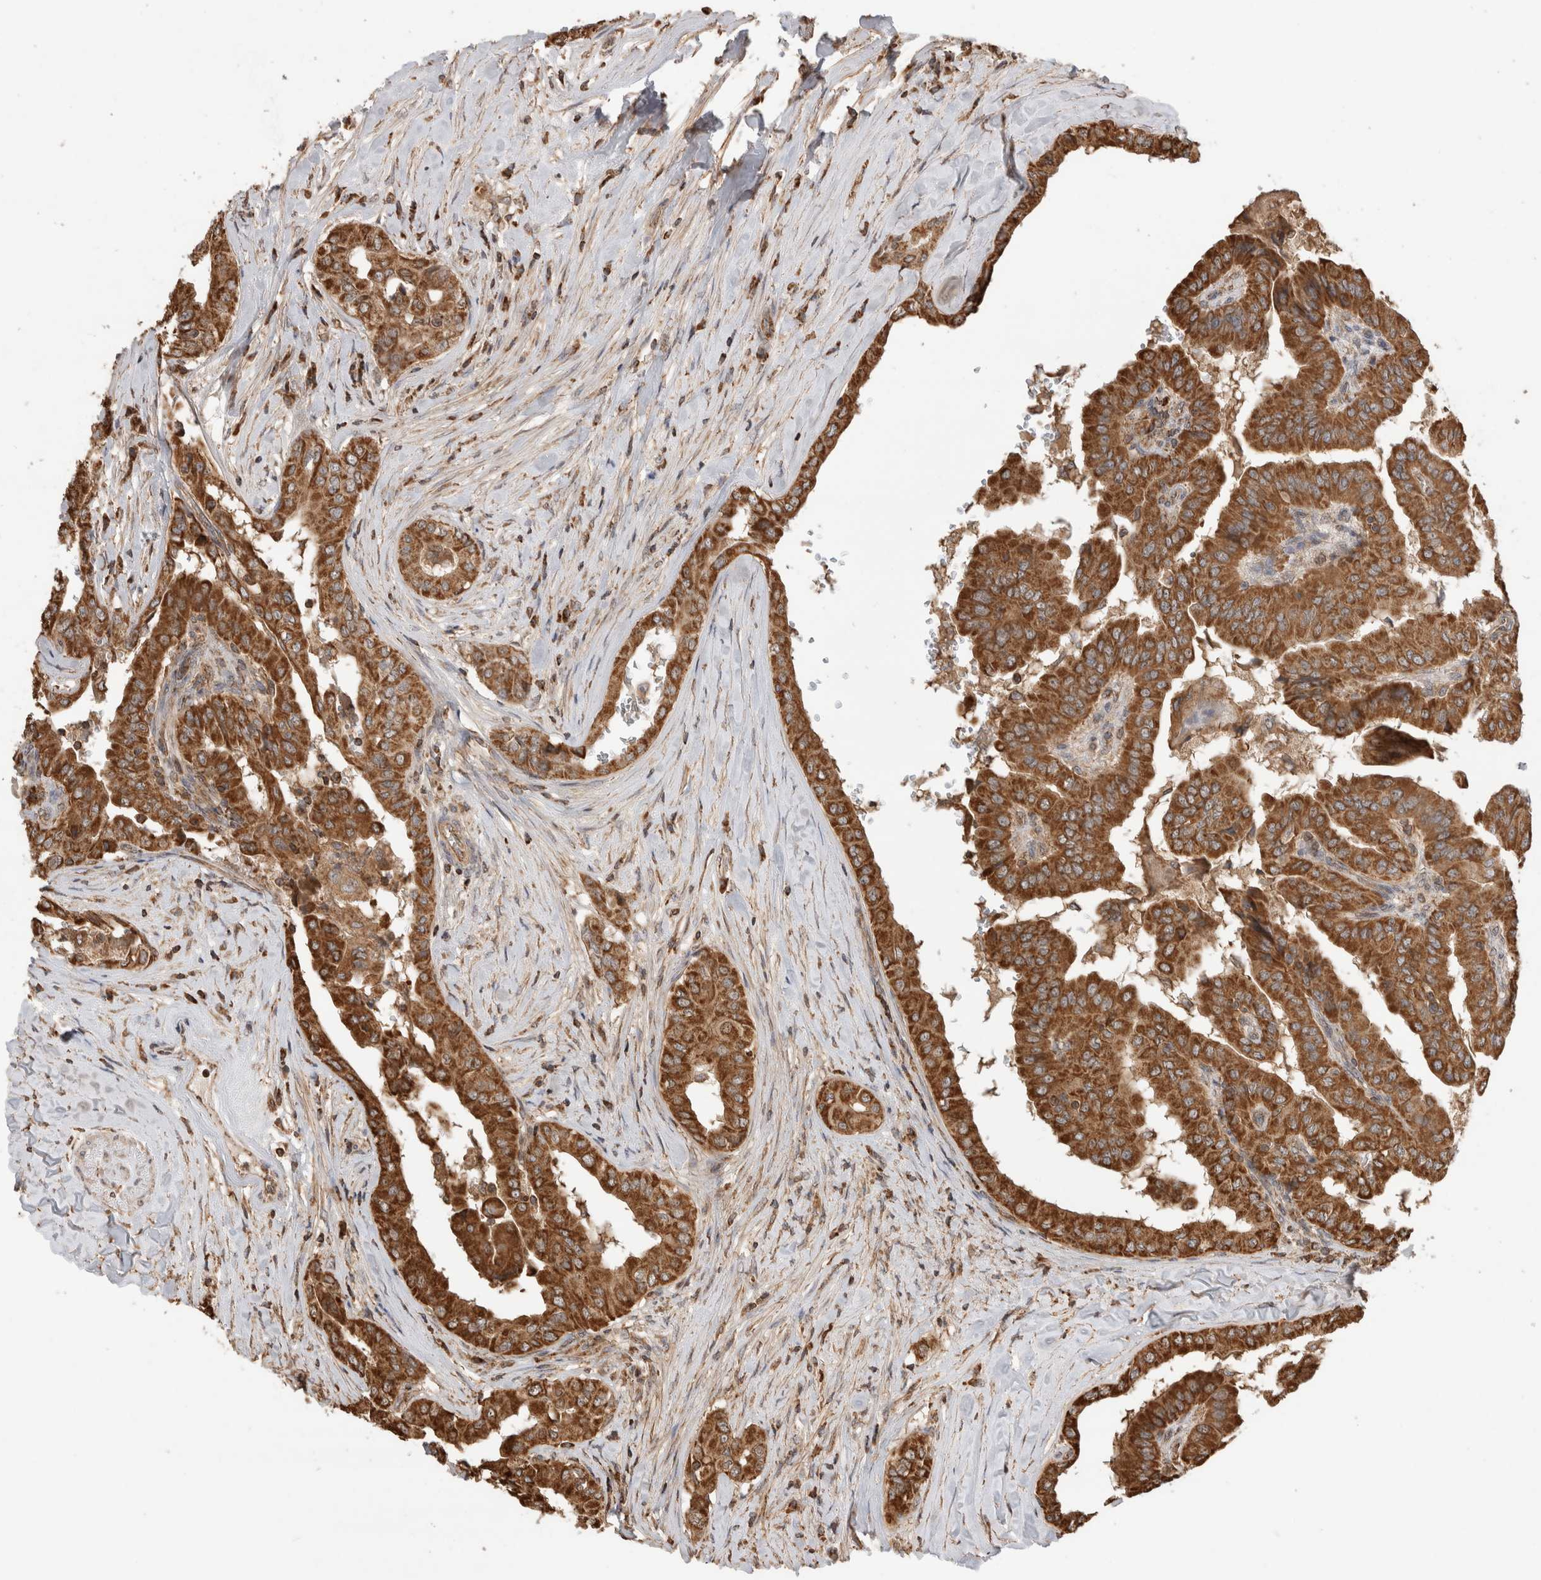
{"staining": {"intensity": "strong", "quantity": ">75%", "location": "cytoplasmic/membranous"}, "tissue": "thyroid cancer", "cell_type": "Tumor cells", "image_type": "cancer", "snomed": [{"axis": "morphology", "description": "Papillary adenocarcinoma, NOS"}, {"axis": "topography", "description": "Thyroid gland"}], "caption": "IHC of human papillary adenocarcinoma (thyroid) reveals high levels of strong cytoplasmic/membranous expression in about >75% of tumor cells. (DAB IHC with brightfield microscopy, high magnification).", "gene": "IMMP2L", "patient": {"sex": "male", "age": 33}}